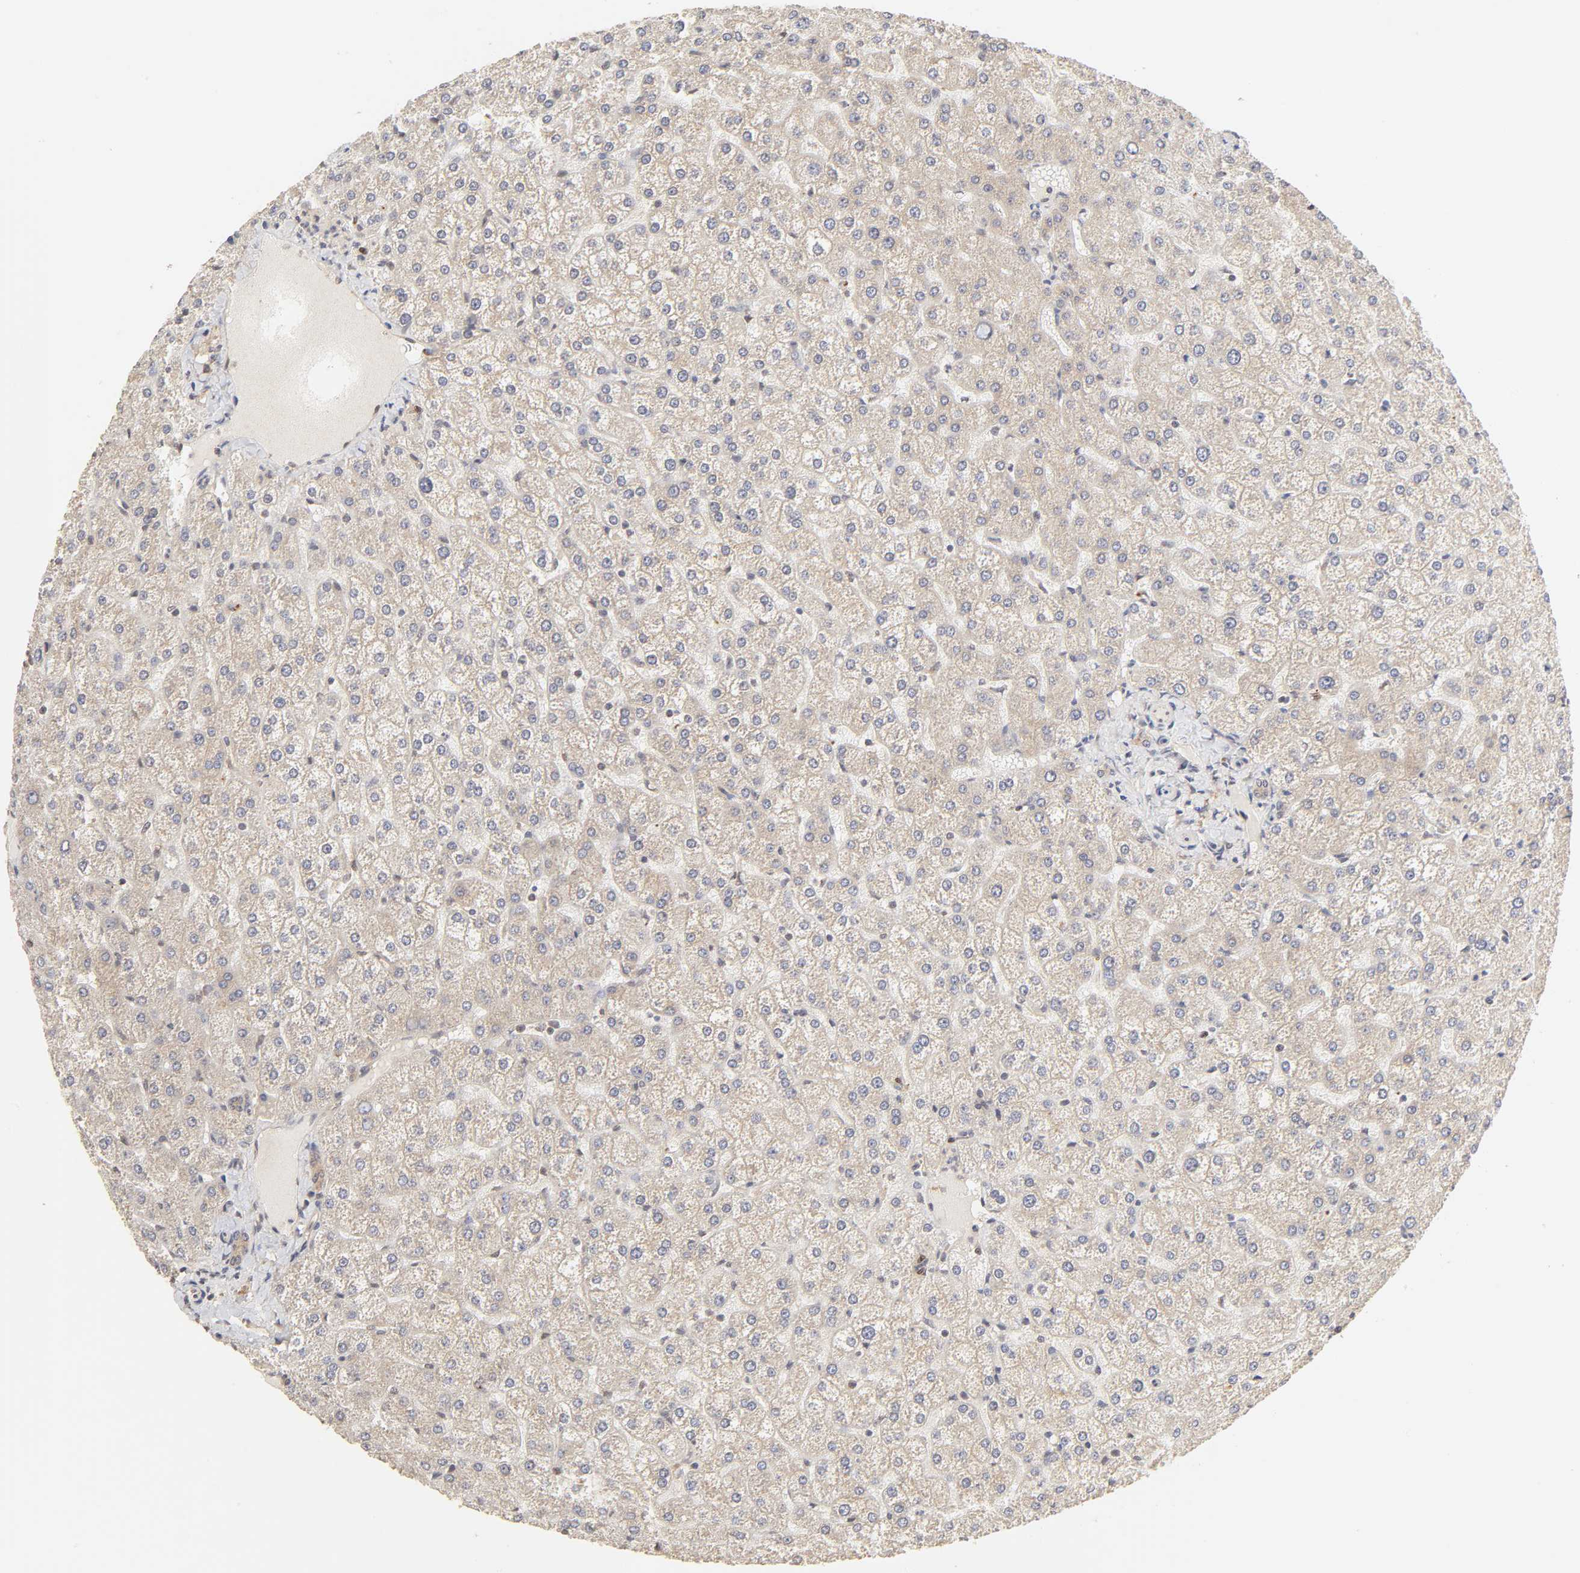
{"staining": {"intensity": "moderate", "quantity": ">75%", "location": "cytoplasmic/membranous"}, "tissue": "liver", "cell_type": "Cholangiocytes", "image_type": "normal", "snomed": [{"axis": "morphology", "description": "Normal tissue, NOS"}, {"axis": "topography", "description": "Liver"}], "caption": "Immunohistochemistry photomicrograph of unremarkable human liver stained for a protein (brown), which demonstrates medium levels of moderate cytoplasmic/membranous positivity in approximately >75% of cholangiocytes.", "gene": "MAPK1", "patient": {"sex": "female", "age": 32}}